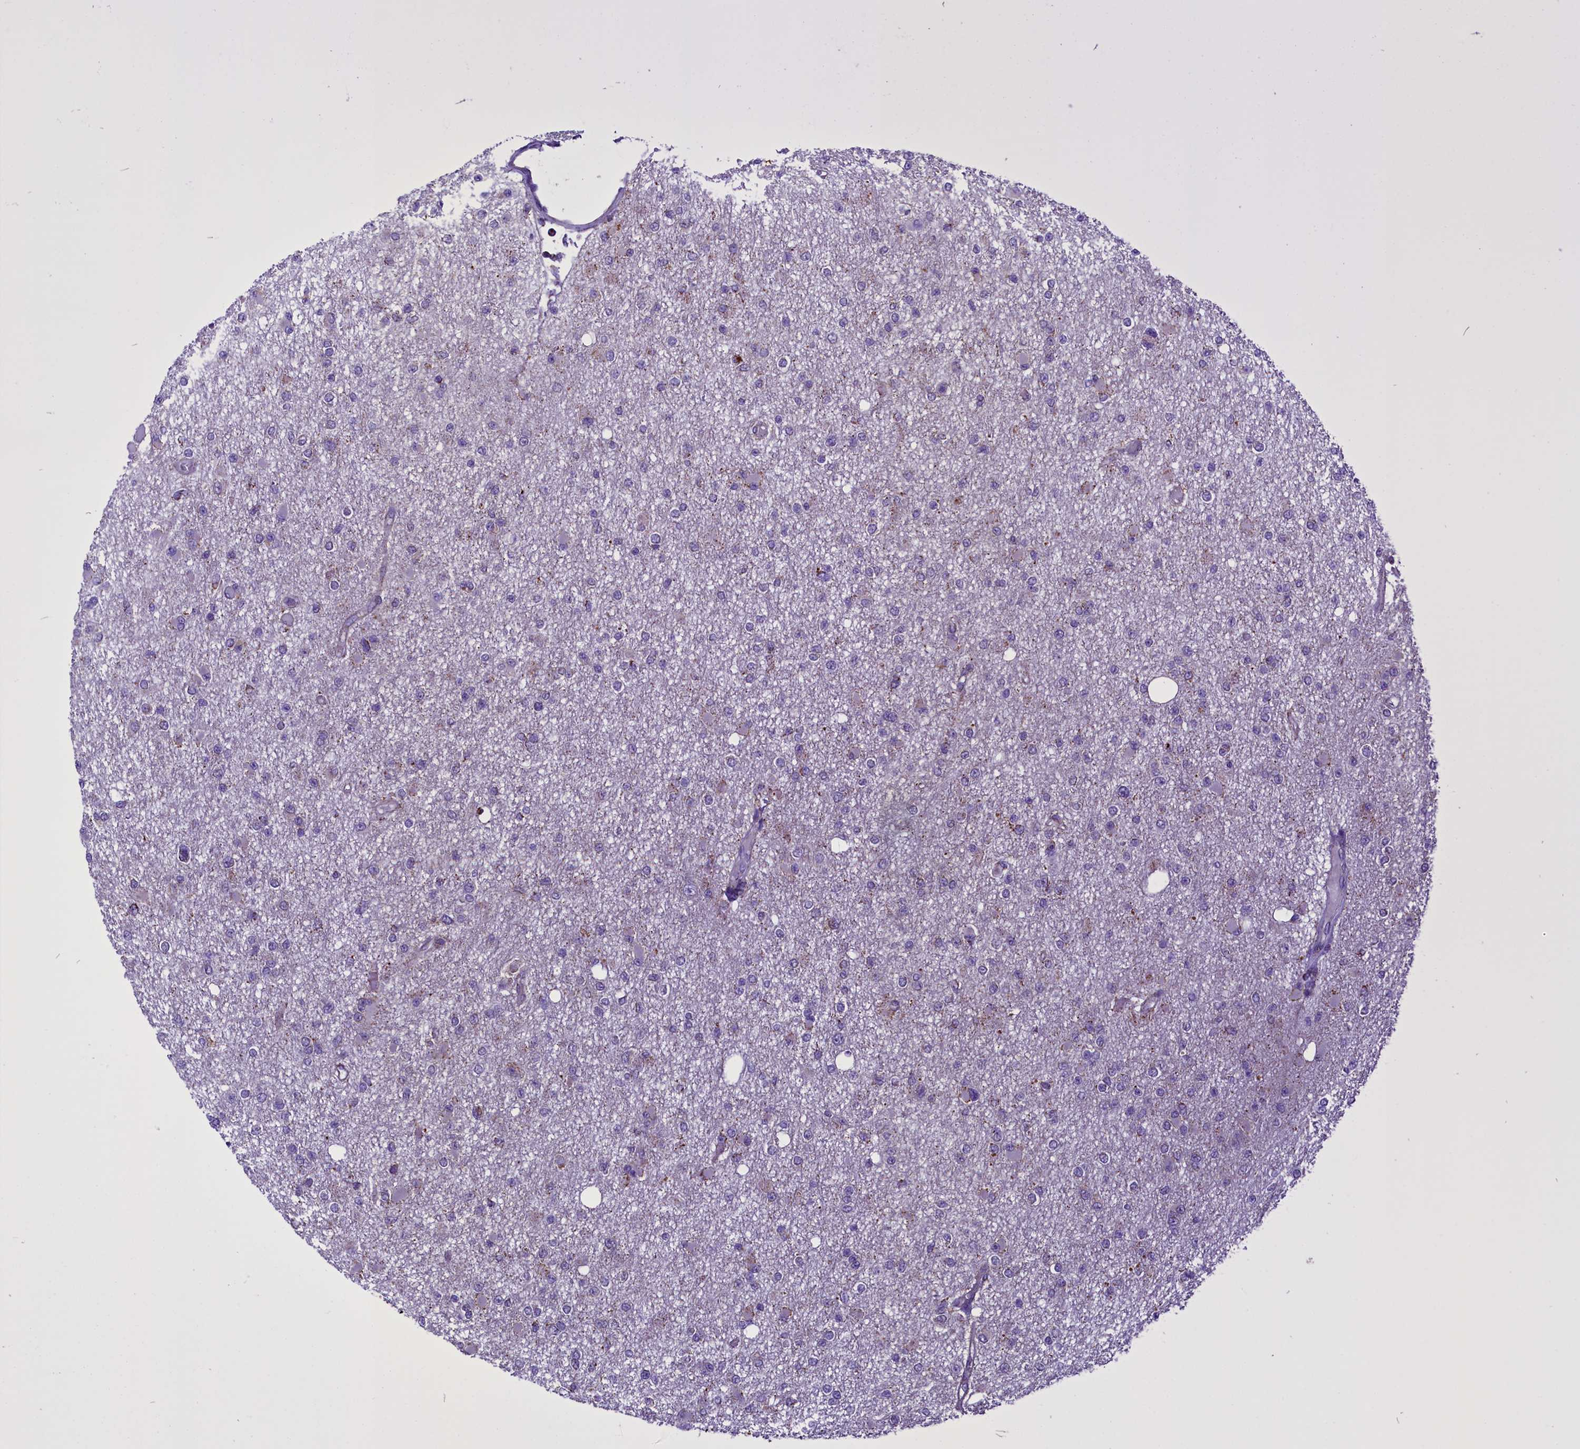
{"staining": {"intensity": "negative", "quantity": "none", "location": "none"}, "tissue": "glioma", "cell_type": "Tumor cells", "image_type": "cancer", "snomed": [{"axis": "morphology", "description": "Glioma, malignant, Low grade"}, {"axis": "topography", "description": "Brain"}], "caption": "DAB (3,3'-diaminobenzidine) immunohistochemical staining of human glioma displays no significant positivity in tumor cells. The staining was performed using DAB to visualize the protein expression in brown, while the nuclei were stained in blue with hematoxylin (Magnification: 20x).", "gene": "ICA1L", "patient": {"sex": "female", "age": 22}}